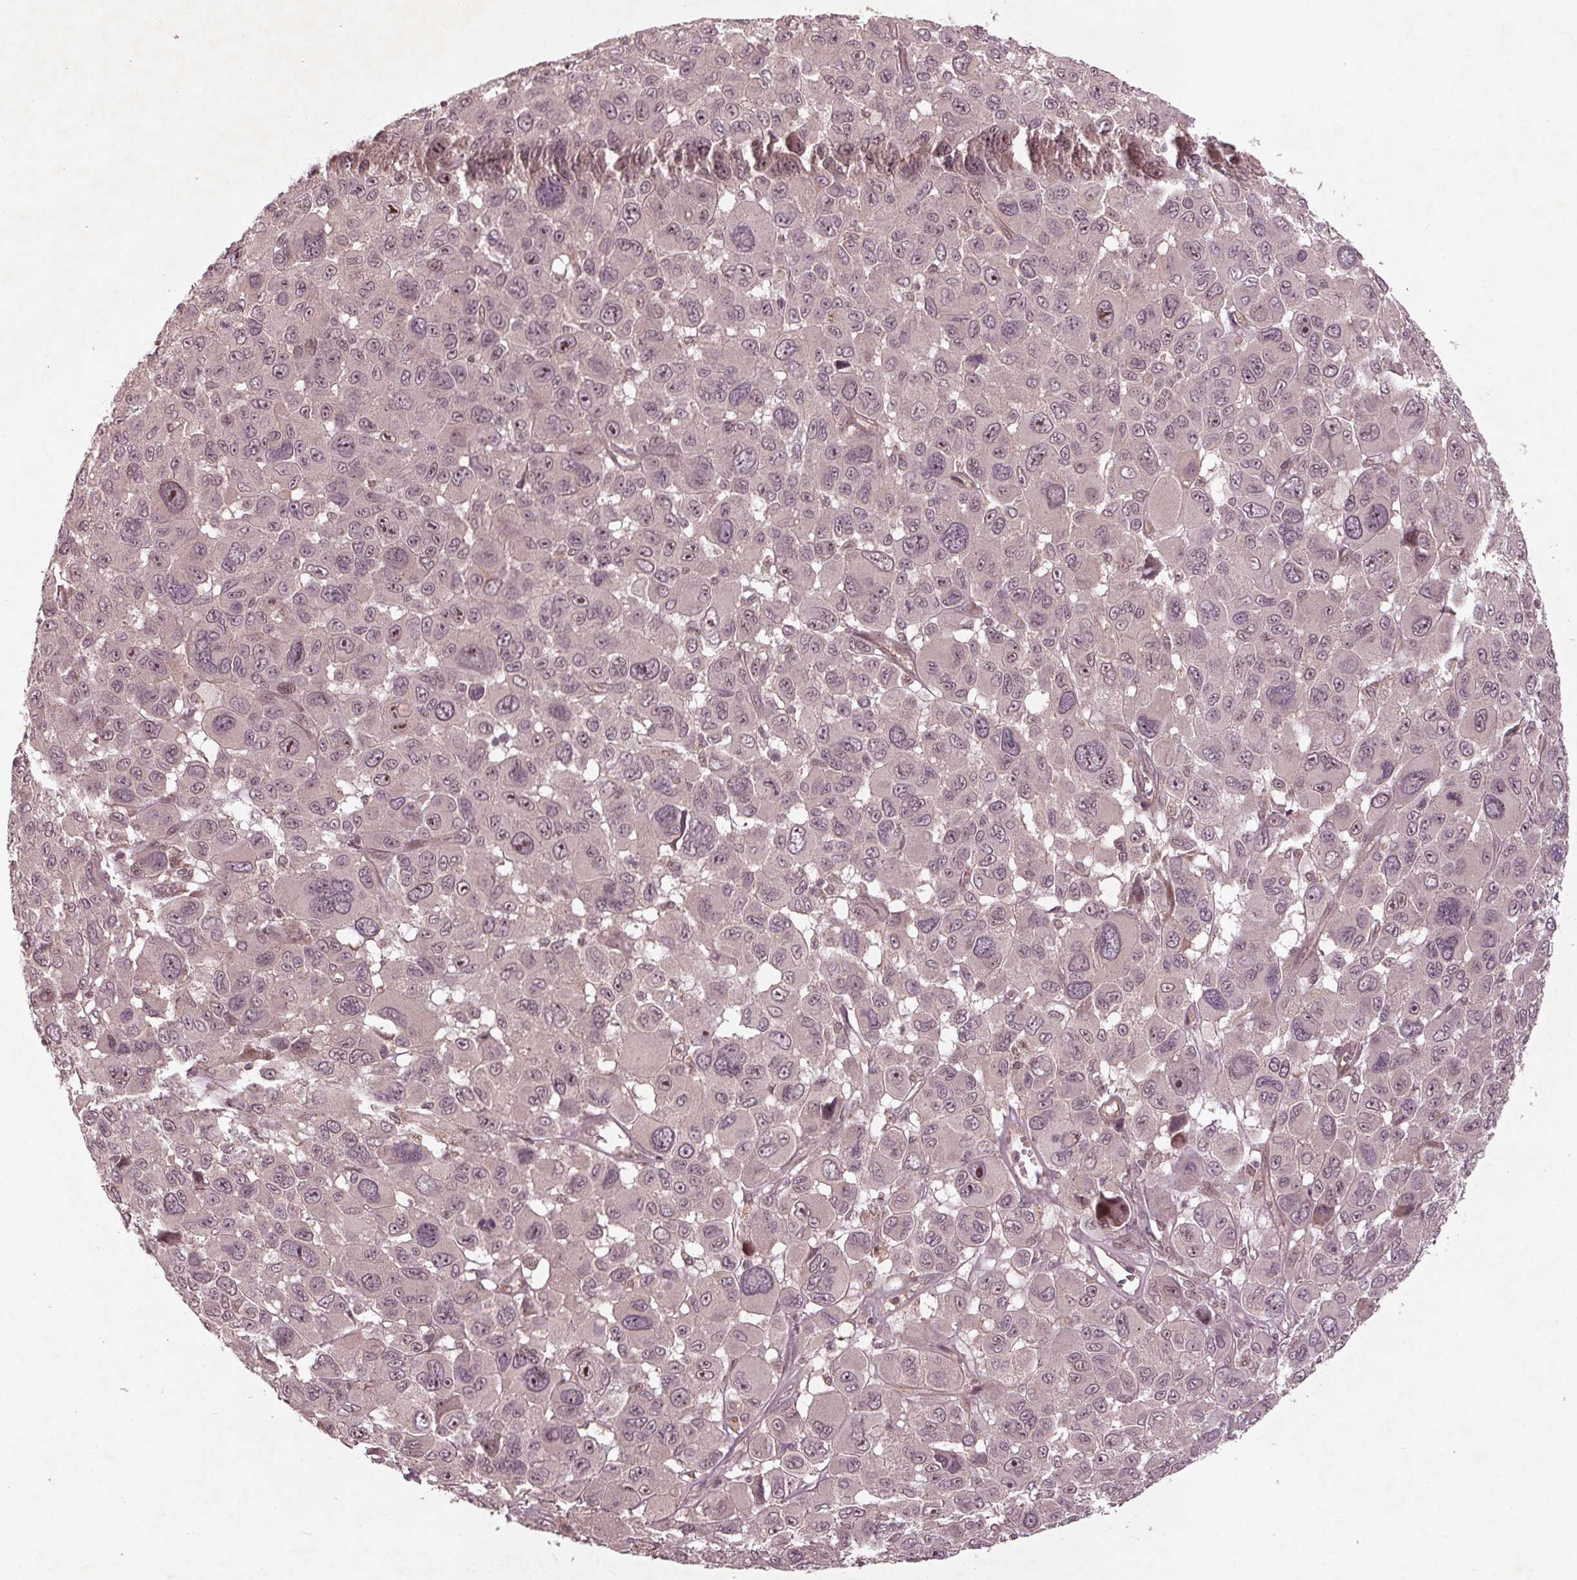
{"staining": {"intensity": "negative", "quantity": "none", "location": "none"}, "tissue": "melanoma", "cell_type": "Tumor cells", "image_type": "cancer", "snomed": [{"axis": "morphology", "description": "Malignant melanoma, NOS"}, {"axis": "topography", "description": "Skin"}], "caption": "Immunohistochemistry (IHC) image of malignant melanoma stained for a protein (brown), which reveals no expression in tumor cells.", "gene": "CDKL4", "patient": {"sex": "female", "age": 66}}